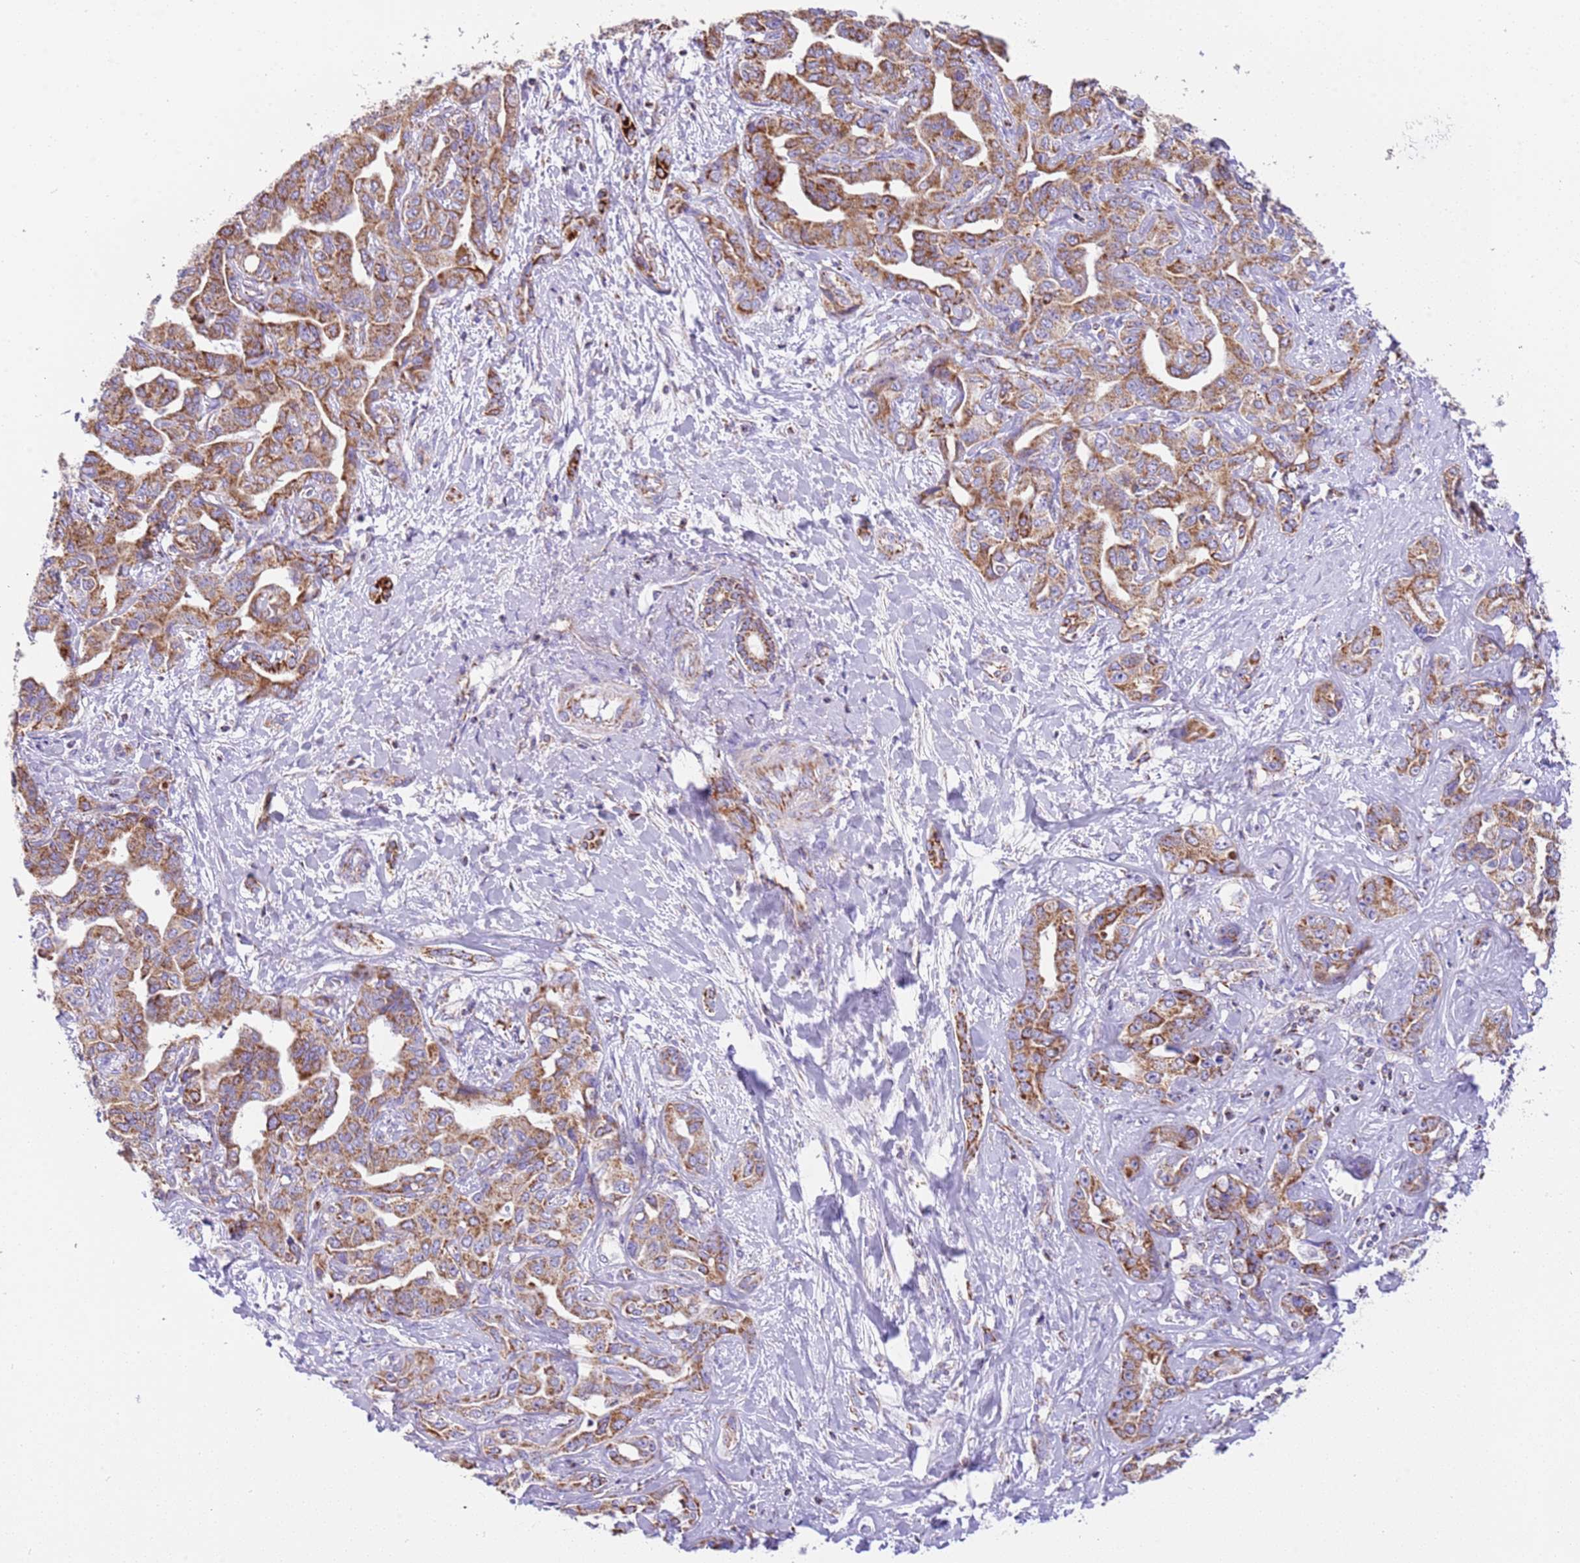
{"staining": {"intensity": "strong", "quantity": ">75%", "location": "cytoplasmic/membranous"}, "tissue": "liver cancer", "cell_type": "Tumor cells", "image_type": "cancer", "snomed": [{"axis": "morphology", "description": "Cholangiocarcinoma"}, {"axis": "topography", "description": "Liver"}], "caption": "Cholangiocarcinoma (liver) stained with a protein marker demonstrates strong staining in tumor cells.", "gene": "SUCLG2", "patient": {"sex": "male", "age": 59}}